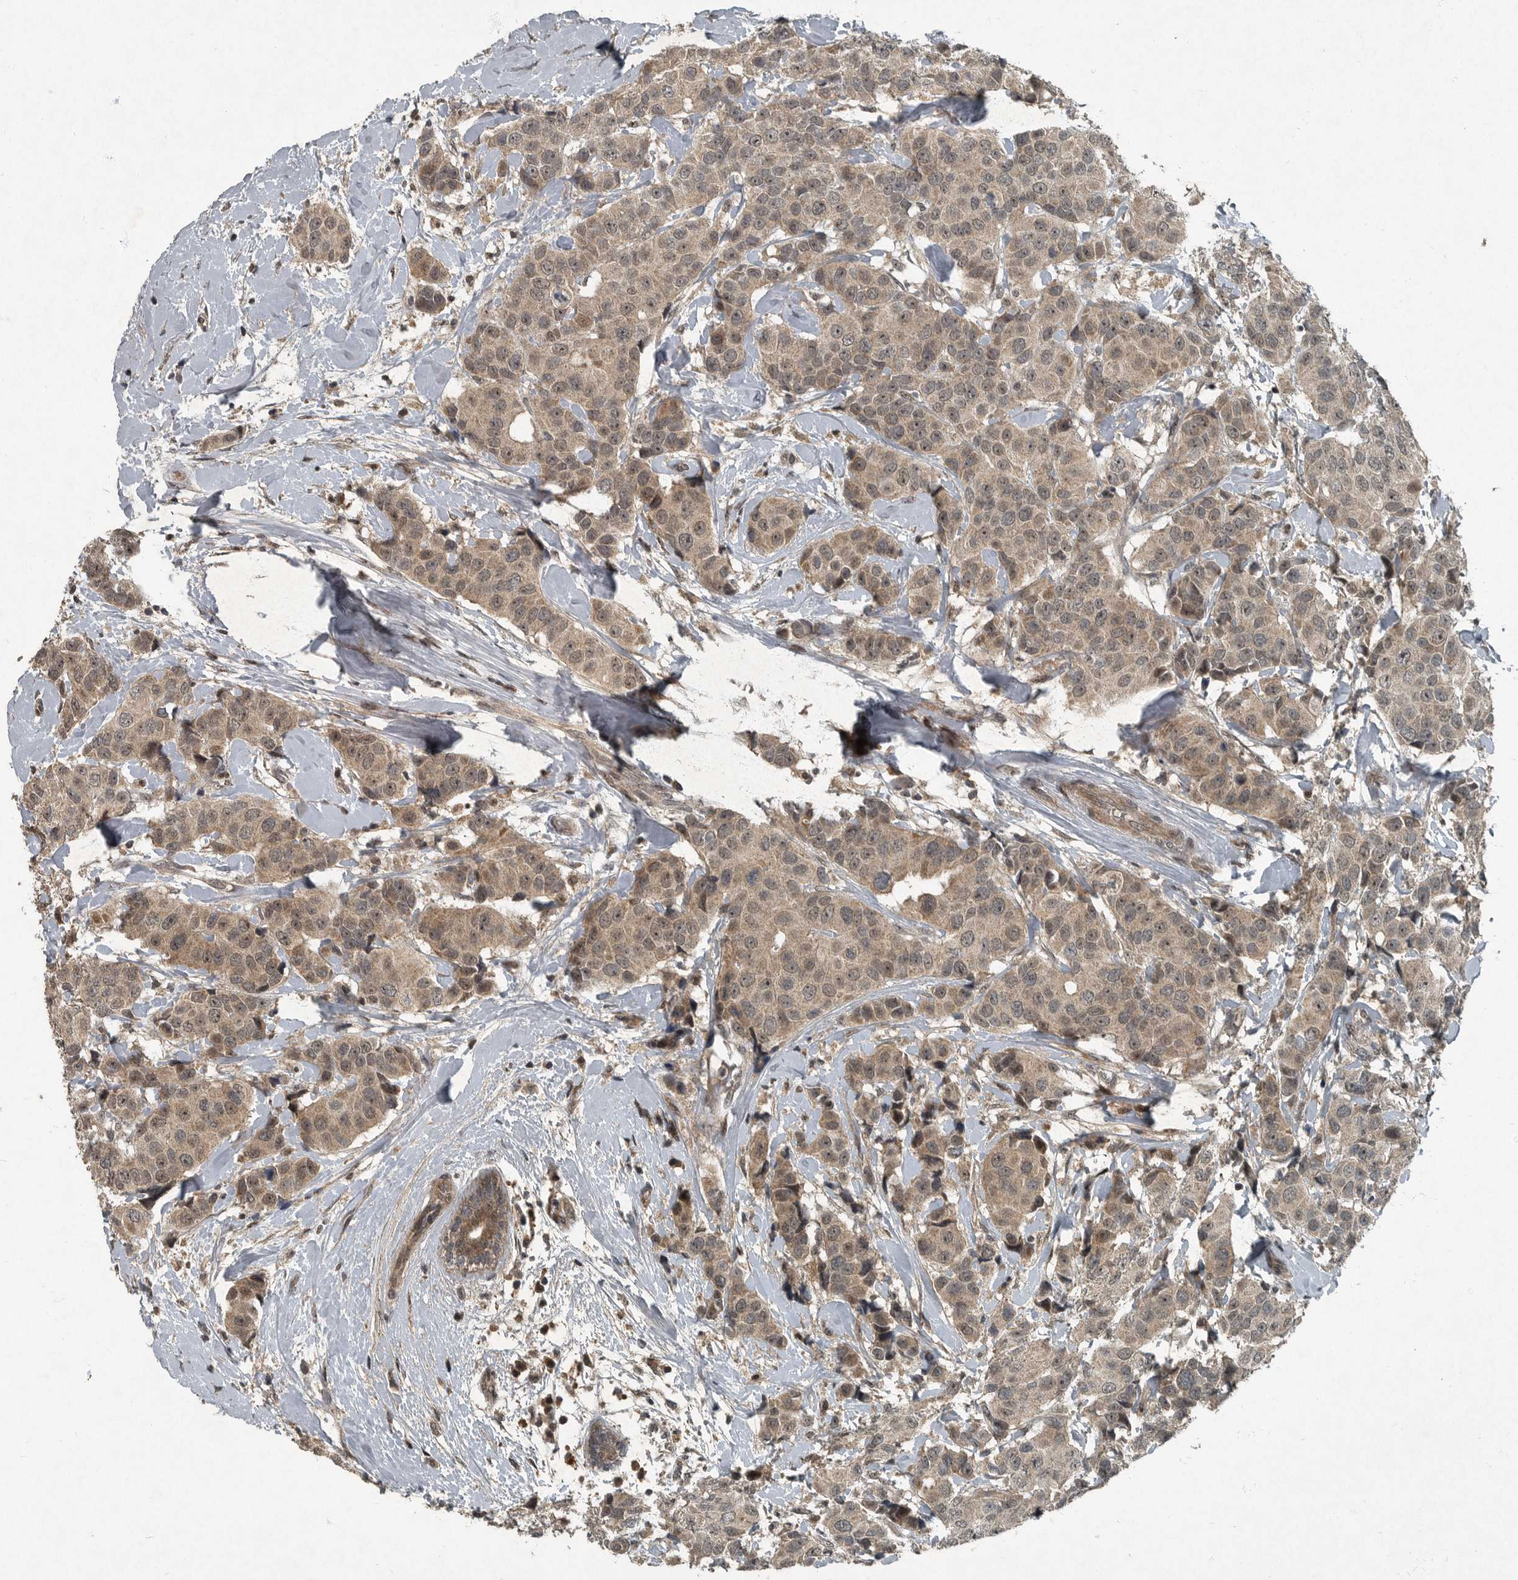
{"staining": {"intensity": "weak", "quantity": ">75%", "location": "cytoplasmic/membranous,nuclear"}, "tissue": "breast cancer", "cell_type": "Tumor cells", "image_type": "cancer", "snomed": [{"axis": "morphology", "description": "Normal tissue, NOS"}, {"axis": "morphology", "description": "Duct carcinoma"}, {"axis": "topography", "description": "Breast"}], "caption": "Immunohistochemical staining of human breast intraductal carcinoma exhibits weak cytoplasmic/membranous and nuclear protein expression in approximately >75% of tumor cells. The protein of interest is stained brown, and the nuclei are stained in blue (DAB IHC with brightfield microscopy, high magnification).", "gene": "FOXO1", "patient": {"sex": "female", "age": 39}}